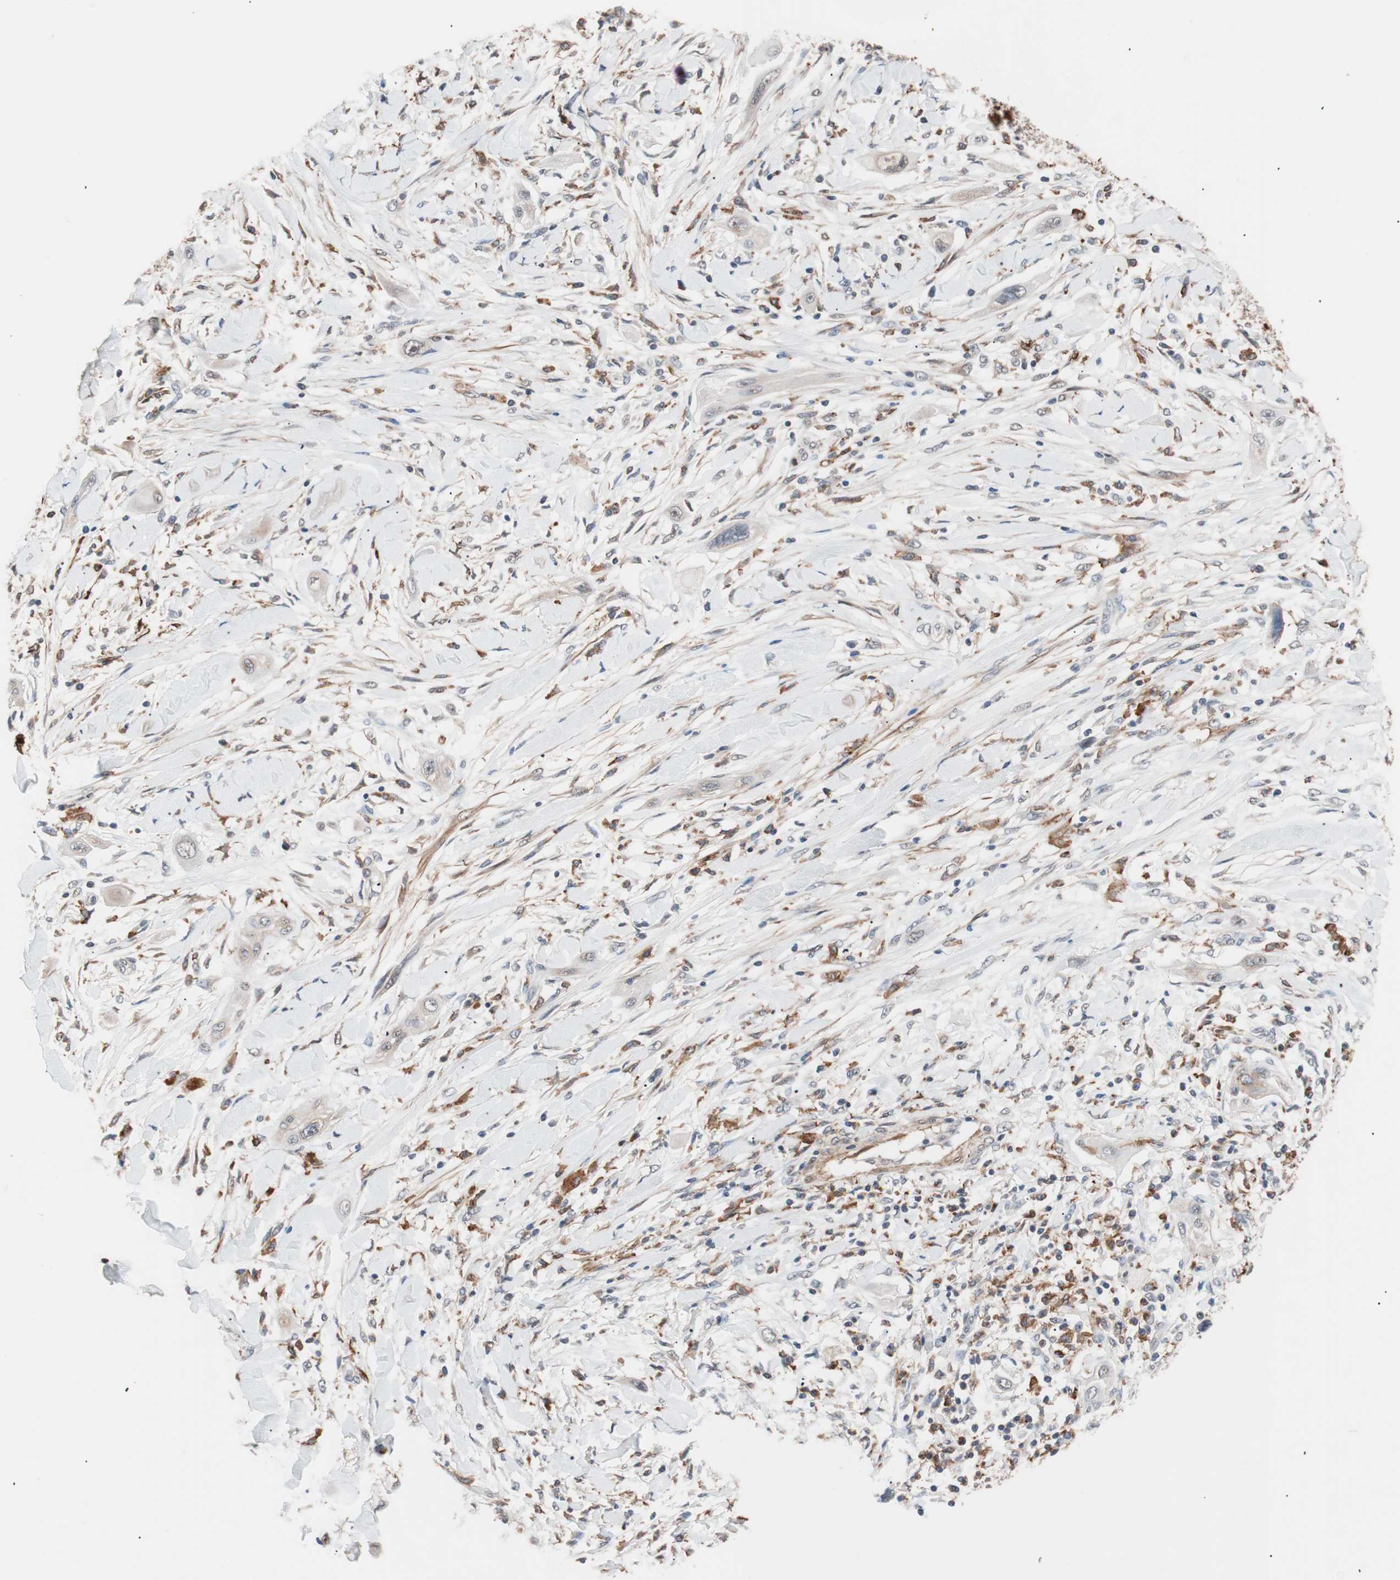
{"staining": {"intensity": "weak", "quantity": "<25%", "location": "cytoplasmic/membranous"}, "tissue": "lung cancer", "cell_type": "Tumor cells", "image_type": "cancer", "snomed": [{"axis": "morphology", "description": "Squamous cell carcinoma, NOS"}, {"axis": "topography", "description": "Lung"}], "caption": "An IHC histopathology image of lung cancer (squamous cell carcinoma) is shown. There is no staining in tumor cells of lung cancer (squamous cell carcinoma).", "gene": "LITAF", "patient": {"sex": "female", "age": 47}}